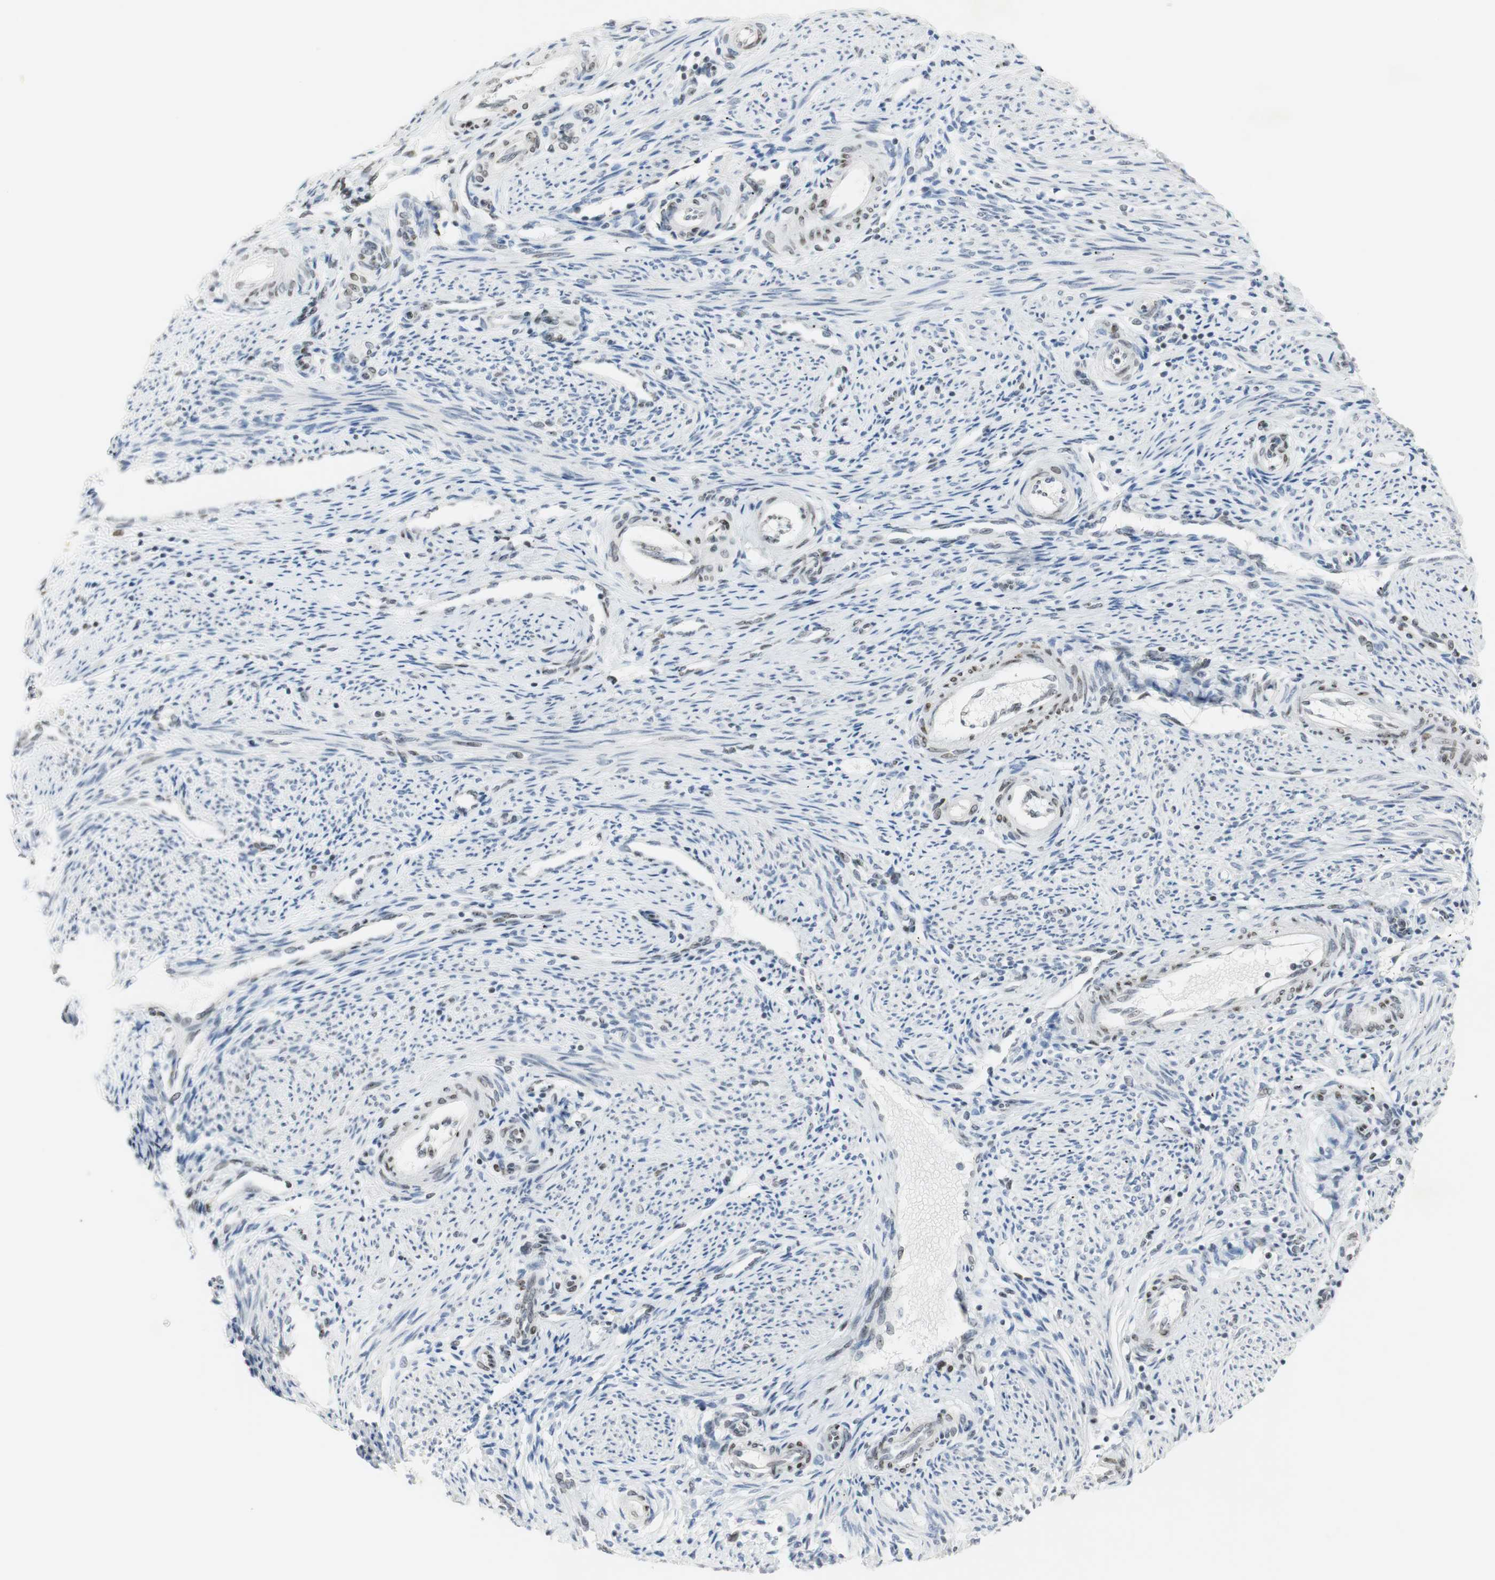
{"staining": {"intensity": "moderate", "quantity": "25%-75%", "location": "nuclear"}, "tissue": "endometrium", "cell_type": "Cells in endometrial stroma", "image_type": "normal", "snomed": [{"axis": "morphology", "description": "Normal tissue, NOS"}, {"axis": "topography", "description": "Endometrium"}], "caption": "A medium amount of moderate nuclear expression is appreciated in about 25%-75% of cells in endometrial stroma in normal endometrium. (brown staining indicates protein expression, while blue staining denotes nuclei).", "gene": "BMI1", "patient": {"sex": "female", "age": 42}}